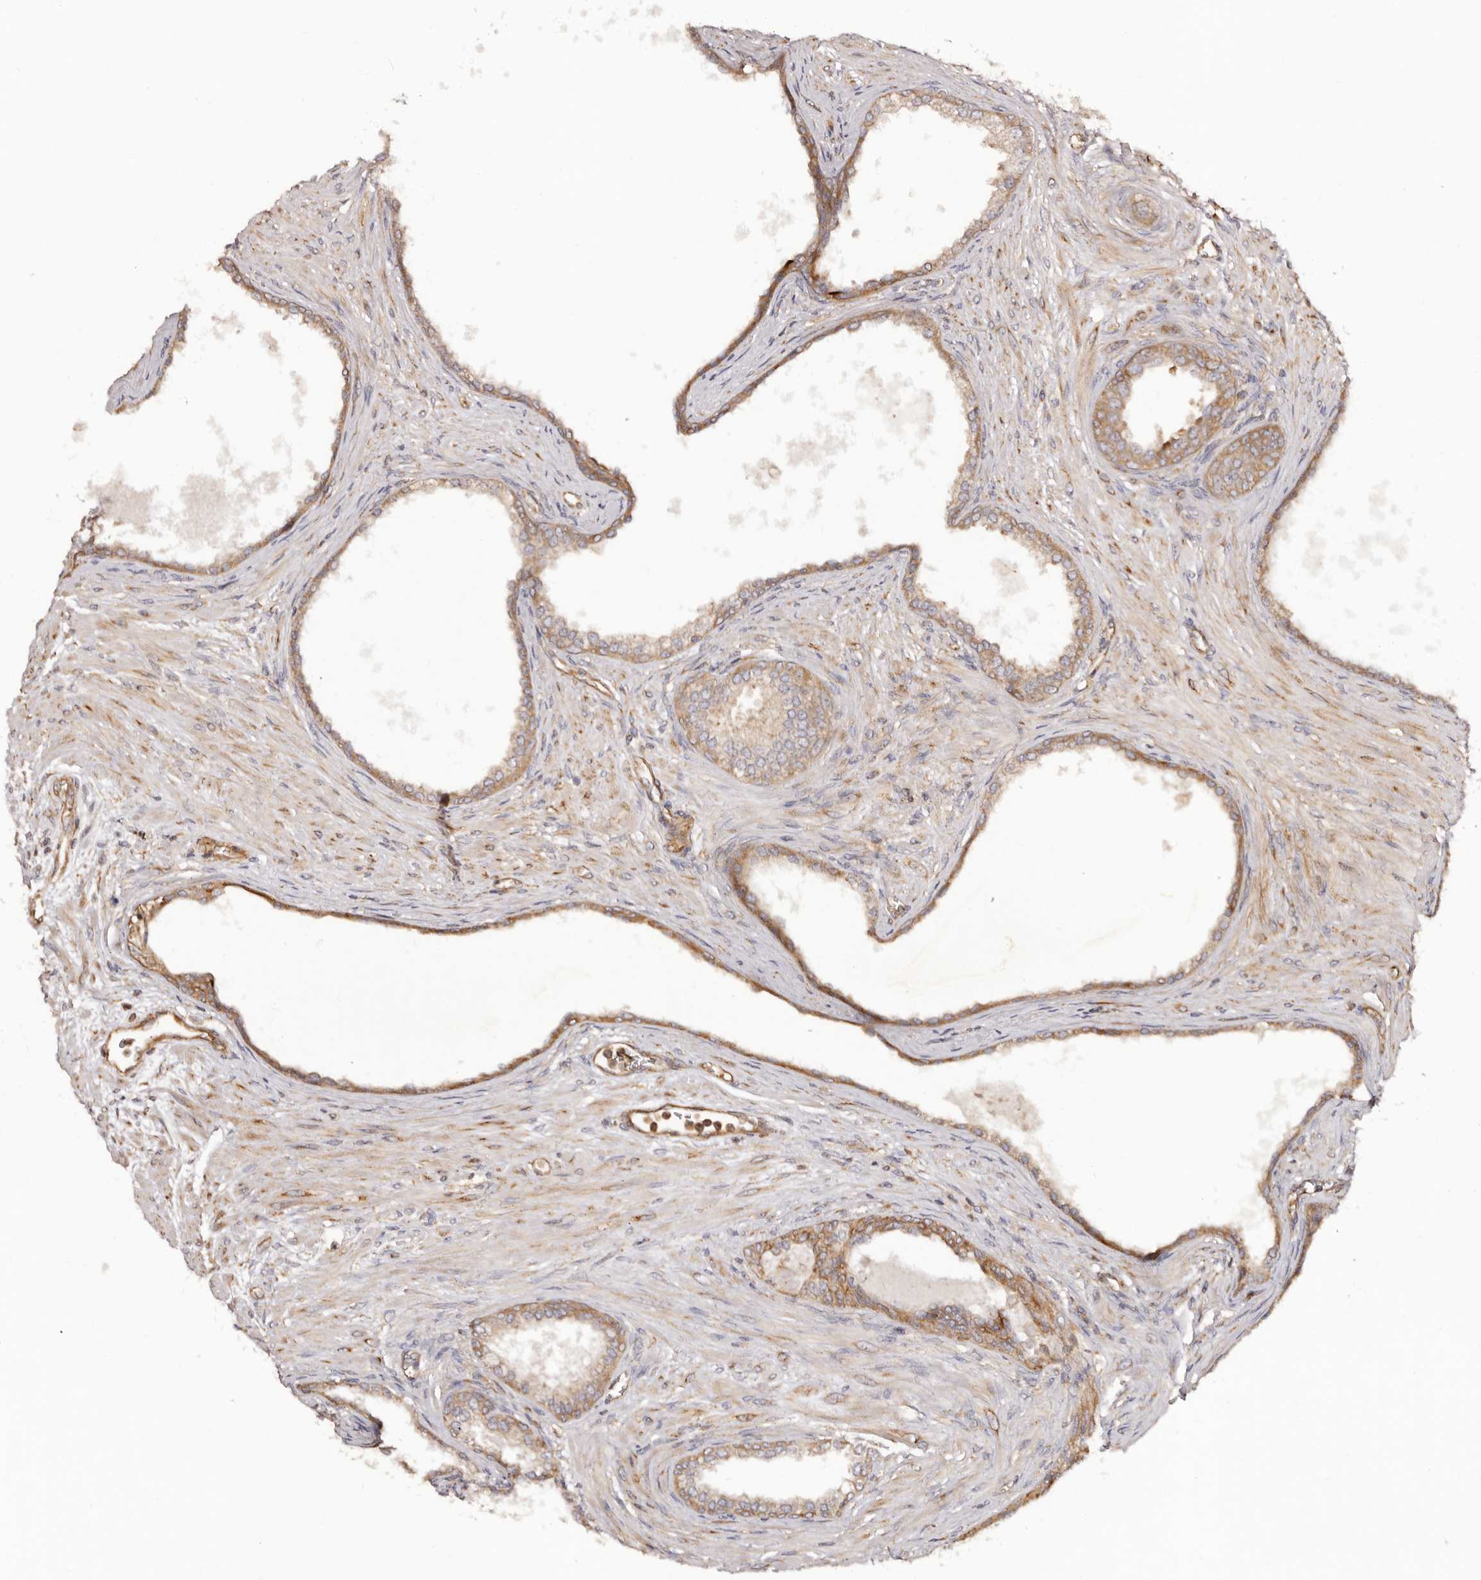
{"staining": {"intensity": "moderate", "quantity": ">75%", "location": "cytoplasmic/membranous"}, "tissue": "prostate cancer", "cell_type": "Tumor cells", "image_type": "cancer", "snomed": [{"axis": "morphology", "description": "Normal tissue, NOS"}, {"axis": "morphology", "description": "Adenocarcinoma, Low grade"}, {"axis": "topography", "description": "Prostate"}, {"axis": "topography", "description": "Peripheral nerve tissue"}], "caption": "Immunohistochemical staining of prostate cancer displays medium levels of moderate cytoplasmic/membranous protein positivity in about >75% of tumor cells. Nuclei are stained in blue.", "gene": "RPS6", "patient": {"sex": "male", "age": 71}}